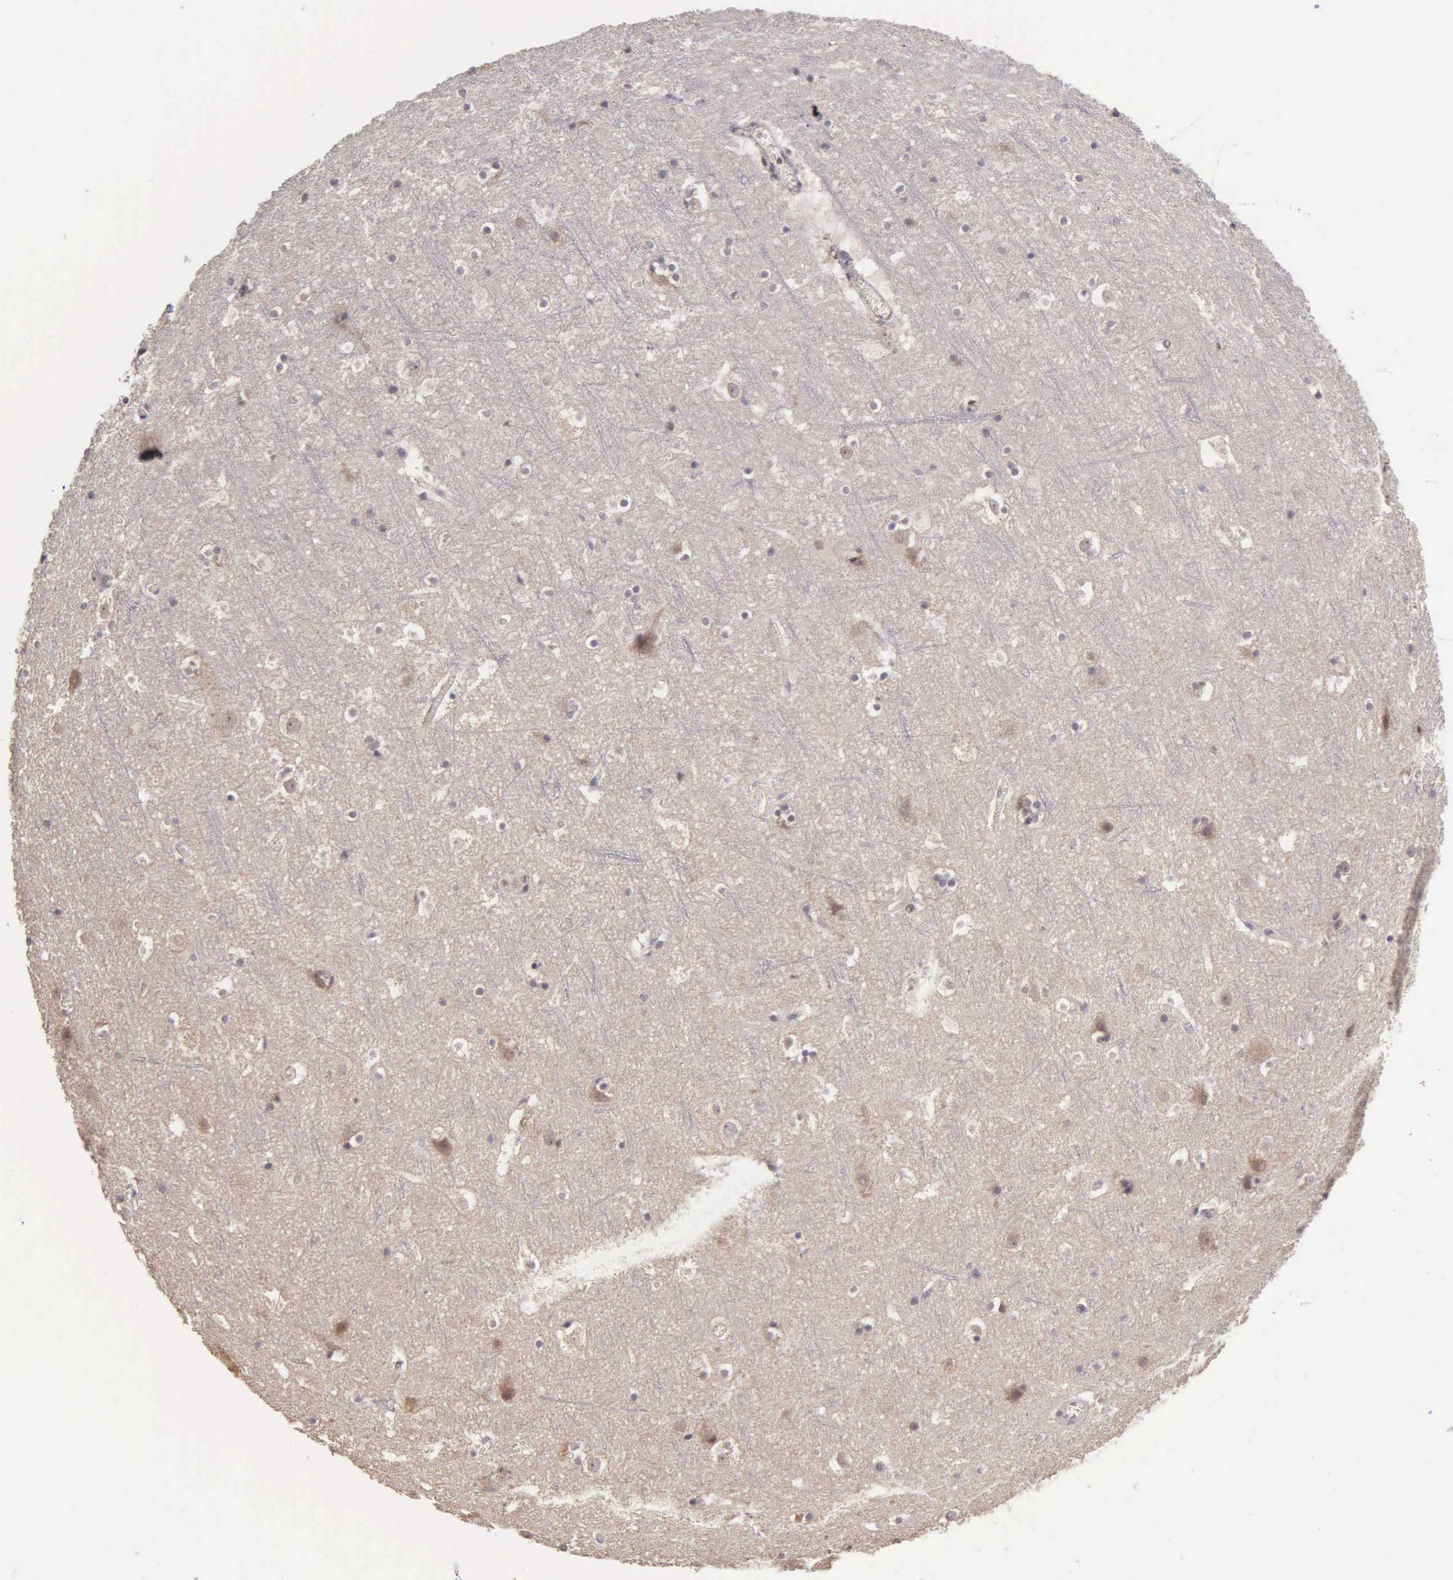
{"staining": {"intensity": "negative", "quantity": "none", "location": "none"}, "tissue": "cerebral cortex", "cell_type": "Endothelial cells", "image_type": "normal", "snomed": [{"axis": "morphology", "description": "Normal tissue, NOS"}, {"axis": "topography", "description": "Cerebral cortex"}], "caption": "Immunohistochemistry (IHC) micrograph of unremarkable human cerebral cortex stained for a protein (brown), which exhibits no staining in endothelial cells.", "gene": "BRD1", "patient": {"sex": "male", "age": 45}}